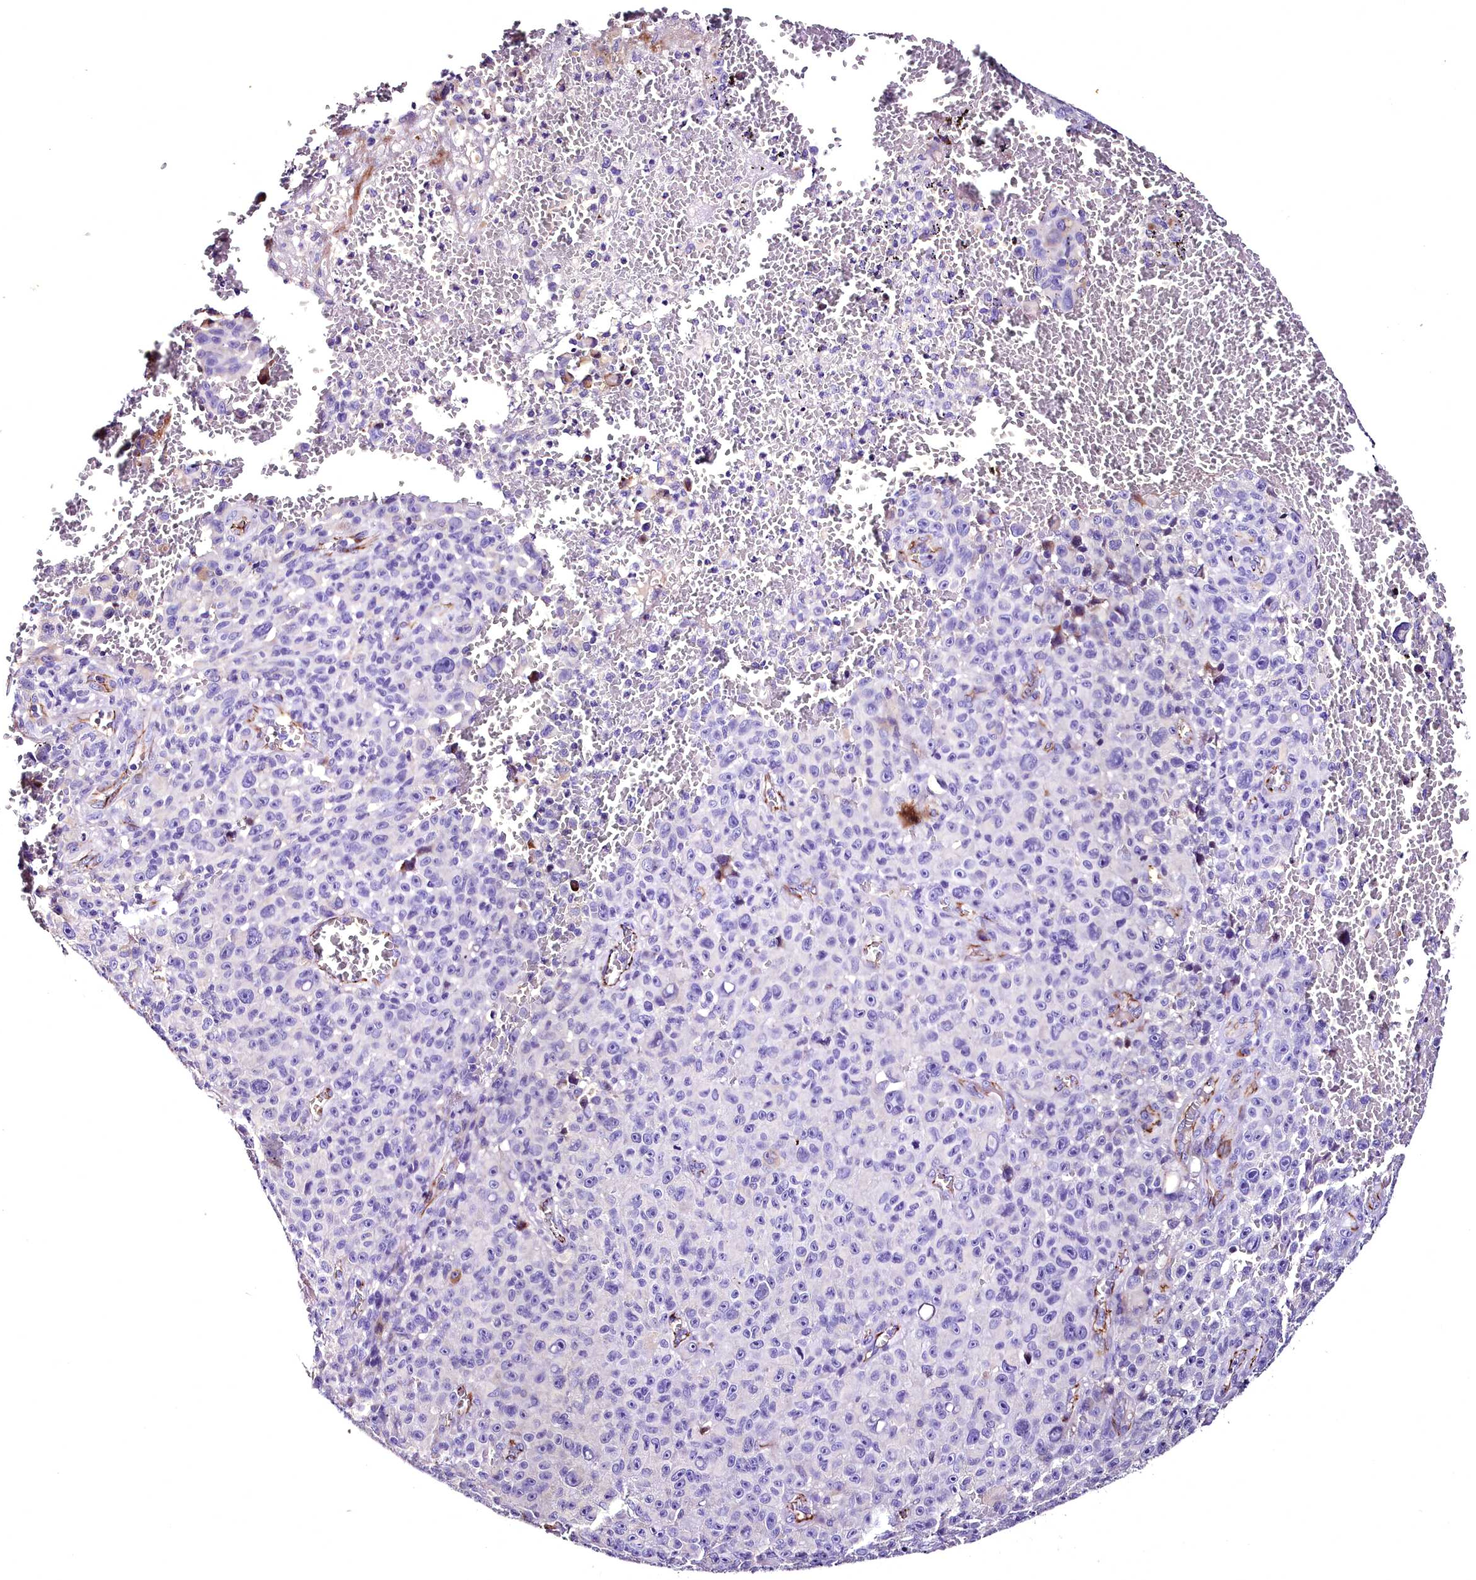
{"staining": {"intensity": "negative", "quantity": "none", "location": "none"}, "tissue": "melanoma", "cell_type": "Tumor cells", "image_type": "cancer", "snomed": [{"axis": "morphology", "description": "Malignant melanoma, NOS"}, {"axis": "topography", "description": "Skin"}], "caption": "IHC of melanoma exhibits no expression in tumor cells. (Stains: DAB immunohistochemistry (IHC) with hematoxylin counter stain, Microscopy: brightfield microscopy at high magnification).", "gene": "MS4A18", "patient": {"sex": "female", "age": 82}}